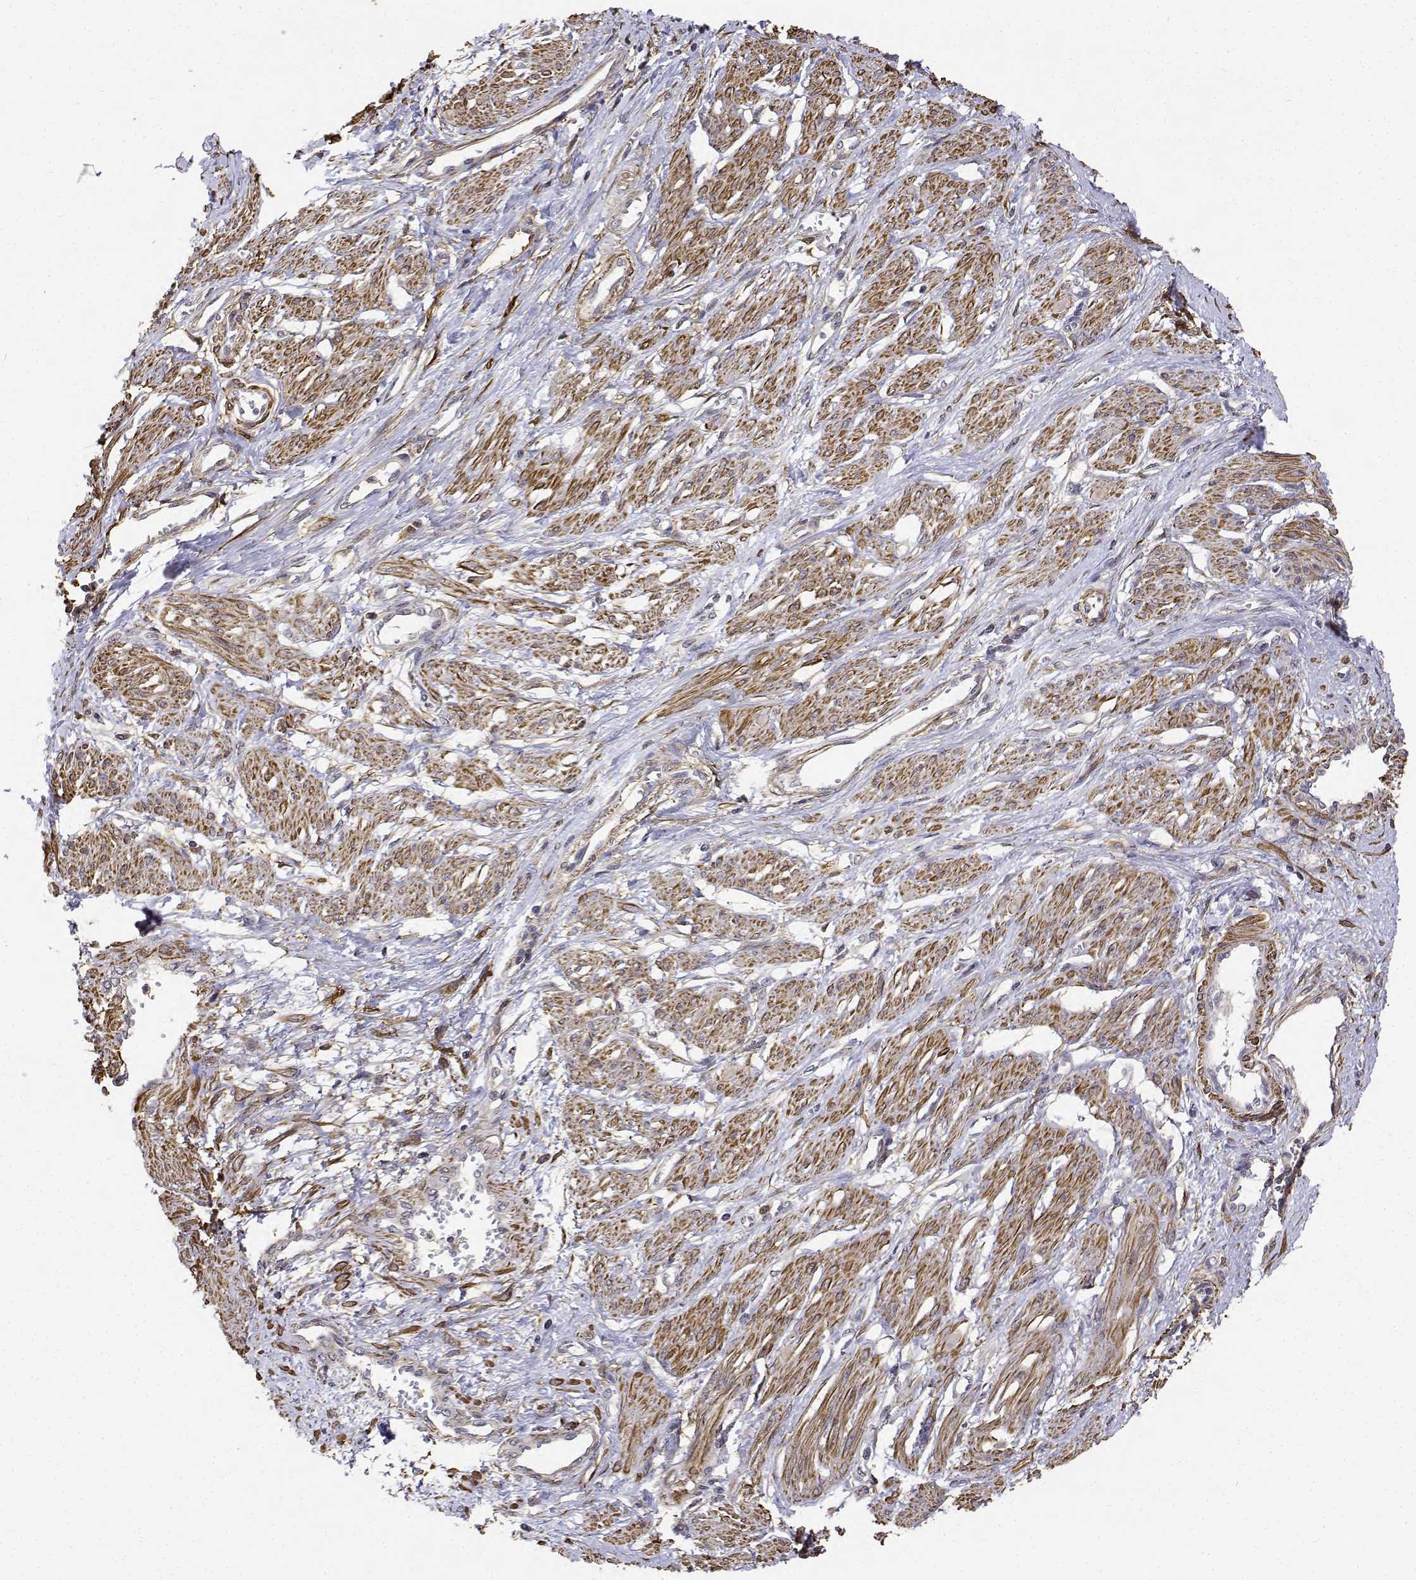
{"staining": {"intensity": "strong", "quantity": ">75%", "location": "cytoplasmic/membranous"}, "tissue": "smooth muscle", "cell_type": "Smooth muscle cells", "image_type": "normal", "snomed": [{"axis": "morphology", "description": "Normal tissue, NOS"}, {"axis": "topography", "description": "Smooth muscle"}, {"axis": "topography", "description": "Uterus"}], "caption": "DAB (3,3'-diaminobenzidine) immunohistochemical staining of unremarkable smooth muscle displays strong cytoplasmic/membranous protein staining in approximately >75% of smooth muscle cells. Immunohistochemistry stains the protein in brown and the nuclei are stained blue.", "gene": "PCID2", "patient": {"sex": "female", "age": 39}}